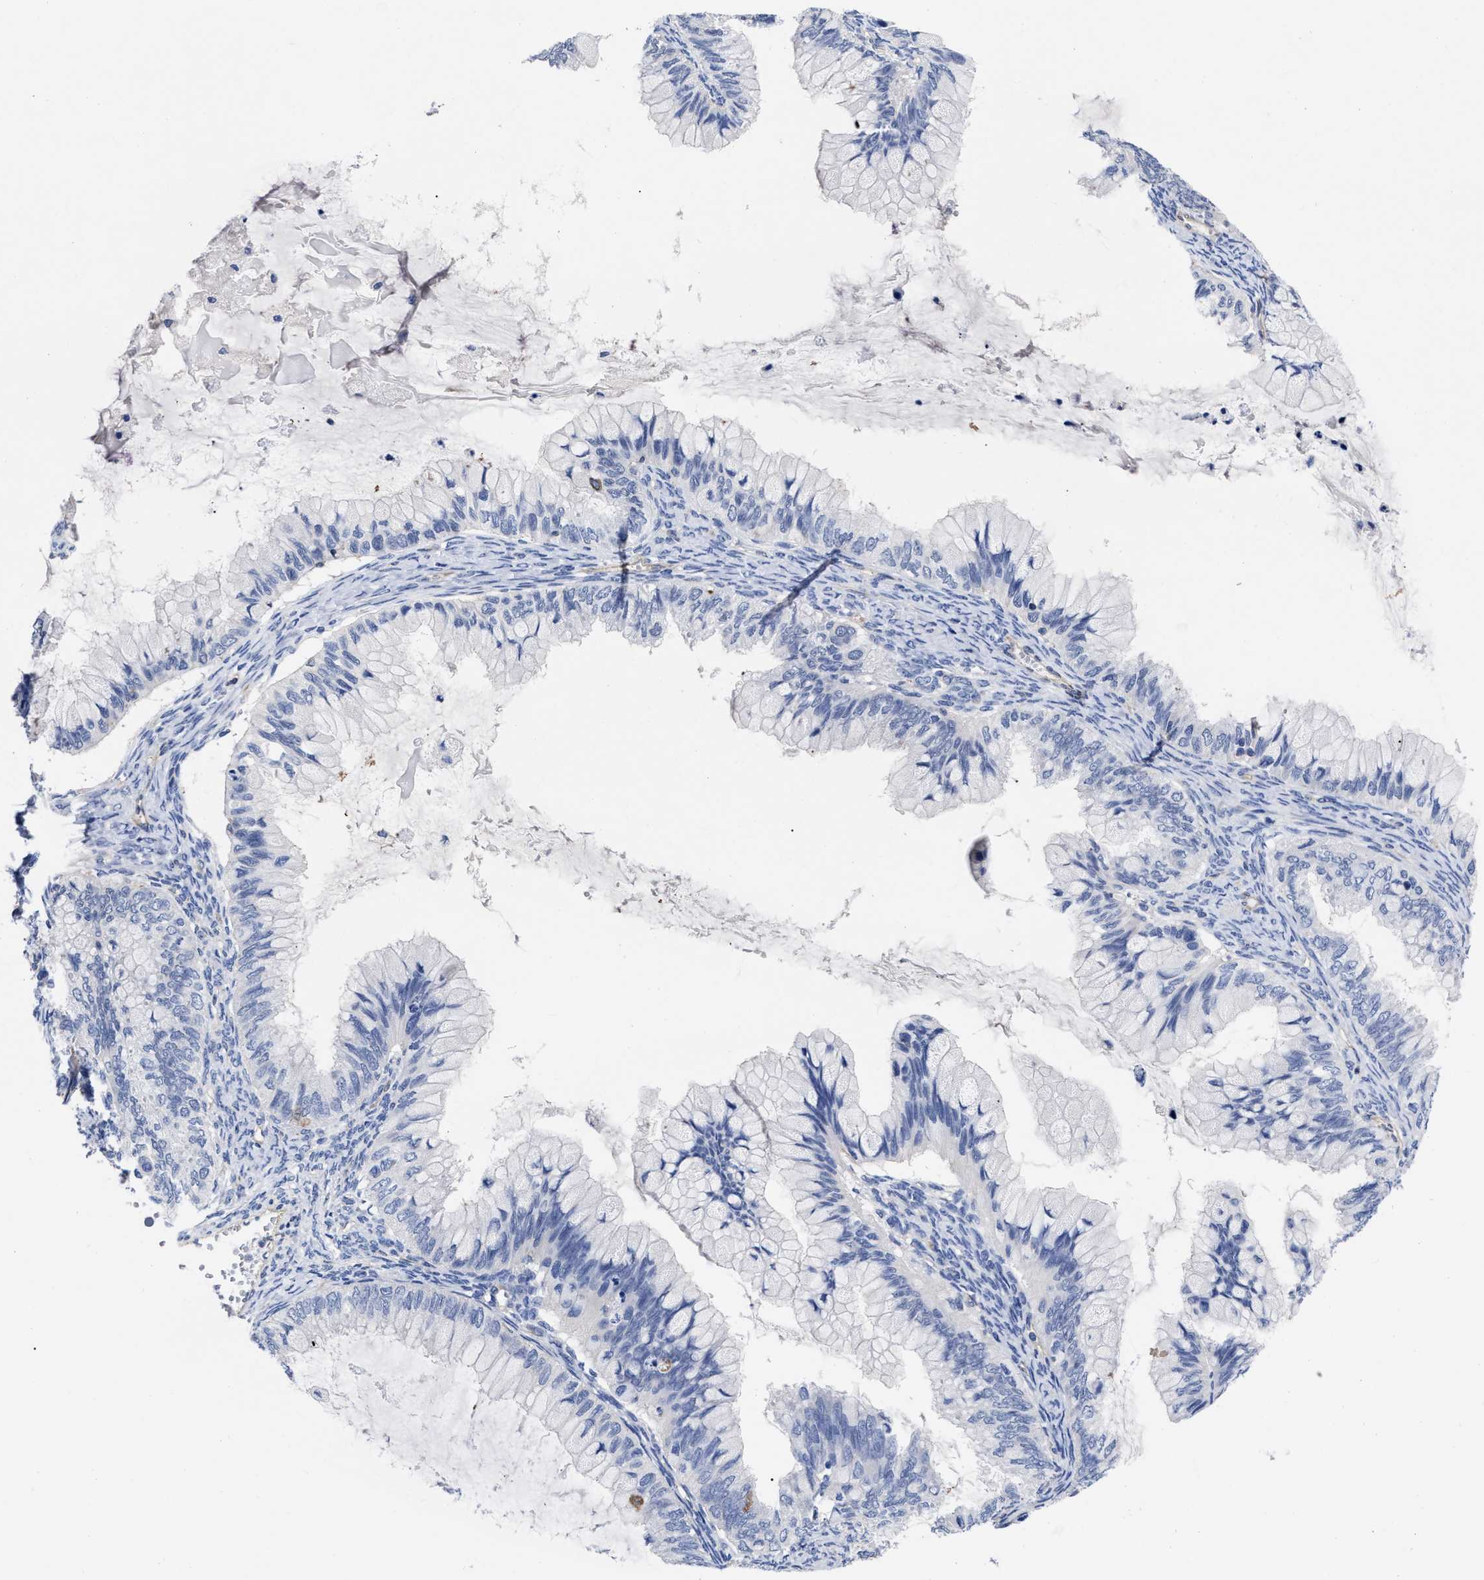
{"staining": {"intensity": "negative", "quantity": "none", "location": "none"}, "tissue": "ovarian cancer", "cell_type": "Tumor cells", "image_type": "cancer", "snomed": [{"axis": "morphology", "description": "Cystadenocarcinoma, mucinous, NOS"}, {"axis": "topography", "description": "Ovary"}], "caption": "This is an IHC image of ovarian mucinous cystadenocarcinoma. There is no expression in tumor cells.", "gene": "IRAG2", "patient": {"sex": "female", "age": 80}}